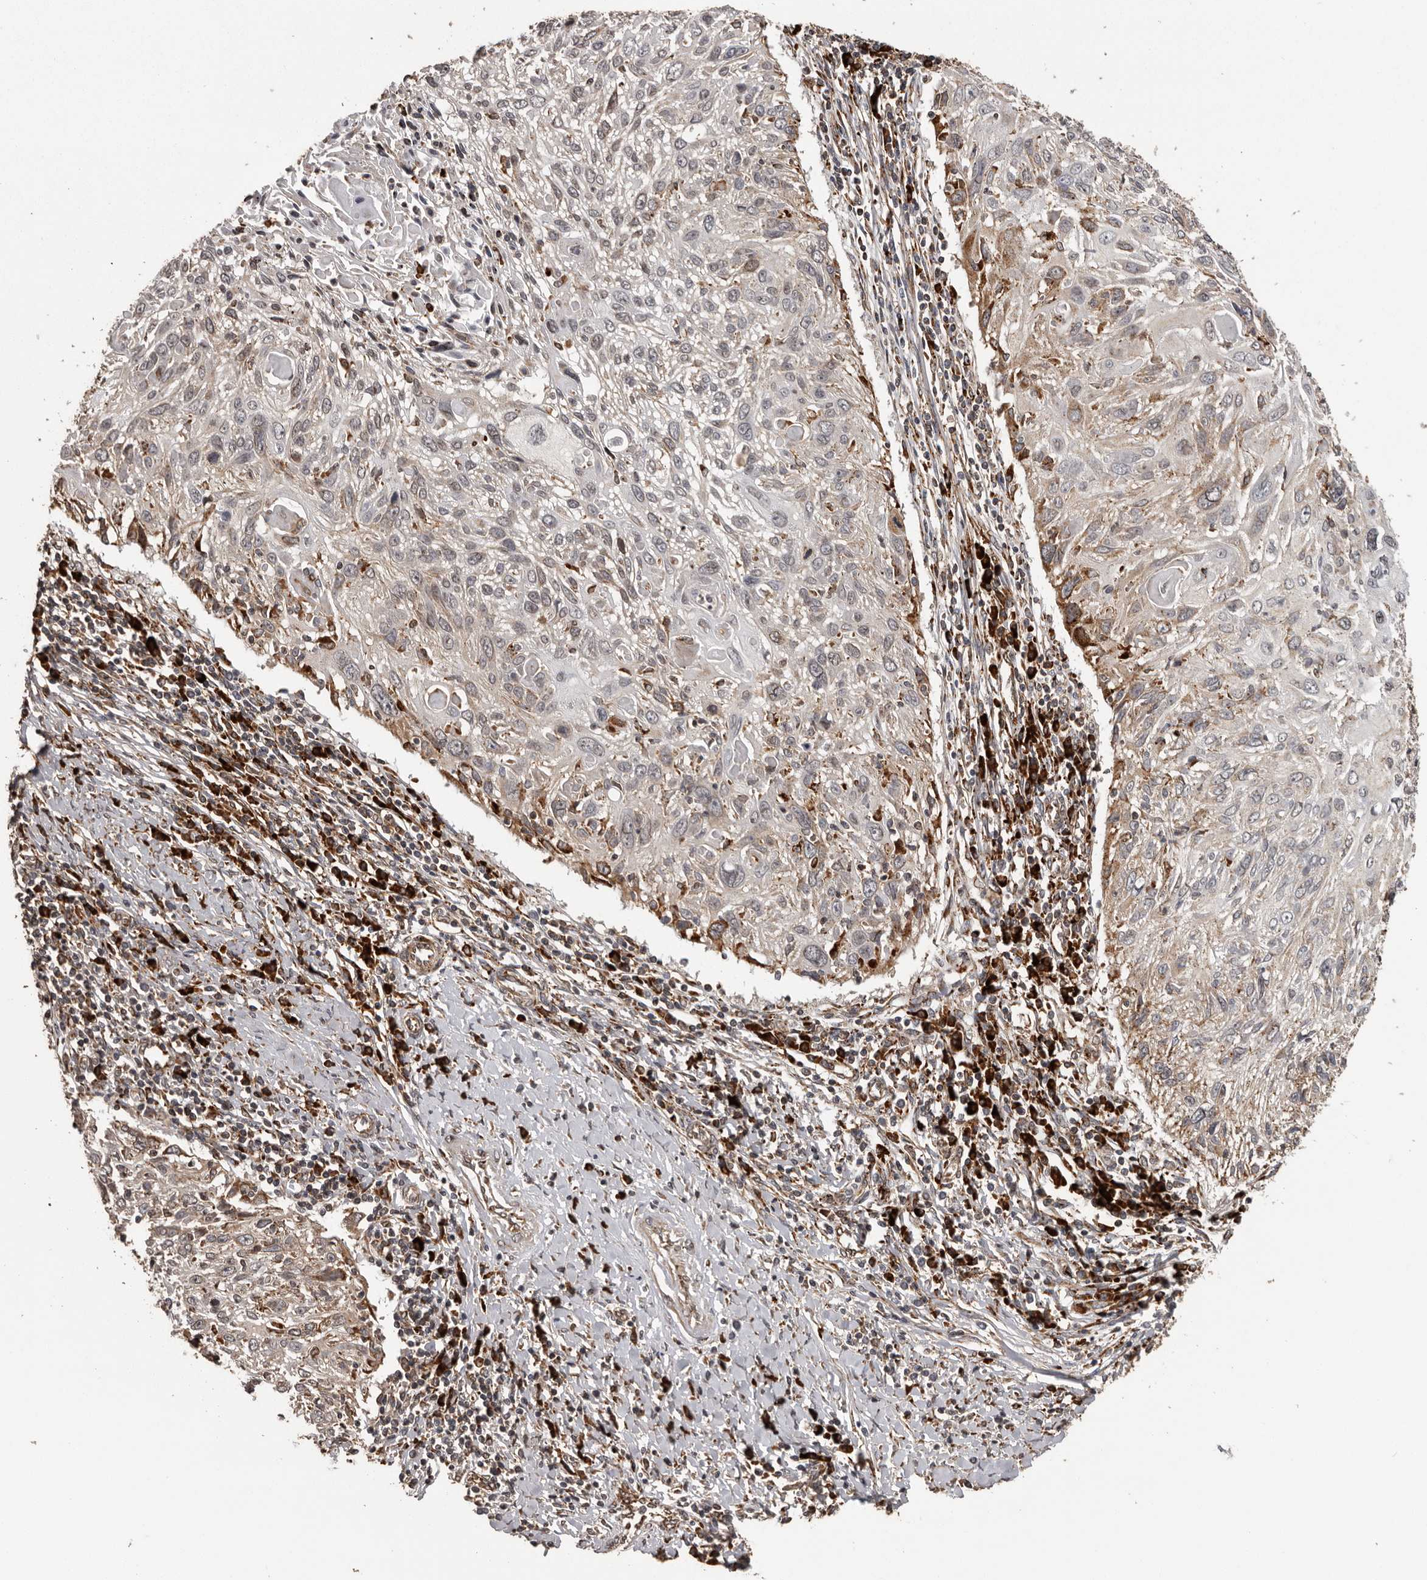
{"staining": {"intensity": "weak", "quantity": "25%-75%", "location": "cytoplasmic/membranous"}, "tissue": "cervical cancer", "cell_type": "Tumor cells", "image_type": "cancer", "snomed": [{"axis": "morphology", "description": "Squamous cell carcinoma, NOS"}, {"axis": "topography", "description": "Cervix"}], "caption": "The image exhibits staining of cervical cancer (squamous cell carcinoma), revealing weak cytoplasmic/membranous protein positivity (brown color) within tumor cells.", "gene": "NUP43", "patient": {"sex": "female", "age": 51}}